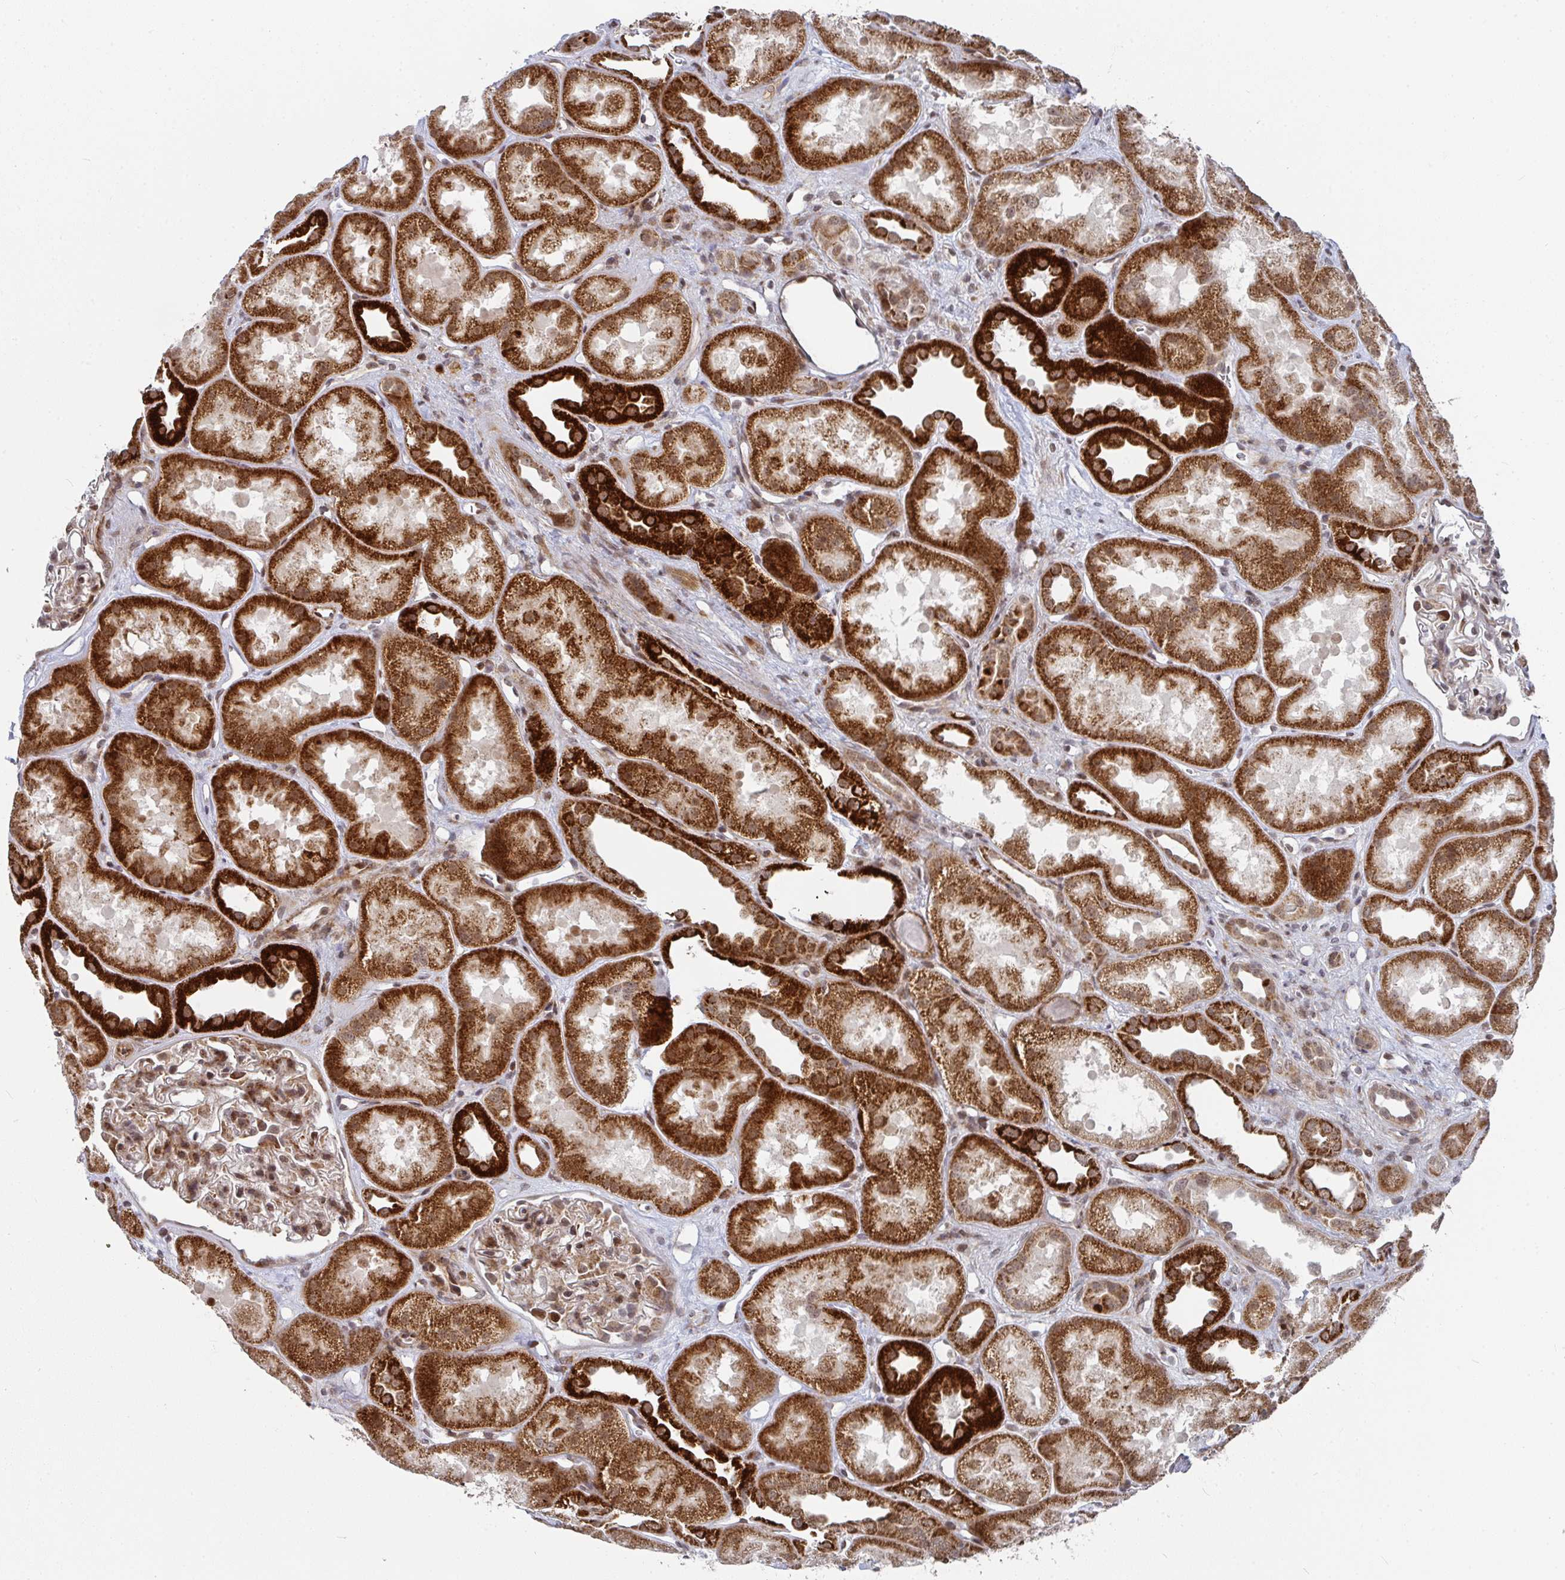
{"staining": {"intensity": "moderate", "quantity": ">75%", "location": "cytoplasmic/membranous,nuclear"}, "tissue": "kidney", "cell_type": "Cells in glomeruli", "image_type": "normal", "snomed": [{"axis": "morphology", "description": "Normal tissue, NOS"}, {"axis": "topography", "description": "Kidney"}], "caption": "A histopathology image of kidney stained for a protein demonstrates moderate cytoplasmic/membranous,nuclear brown staining in cells in glomeruli.", "gene": "RBBP5", "patient": {"sex": "male", "age": 61}}